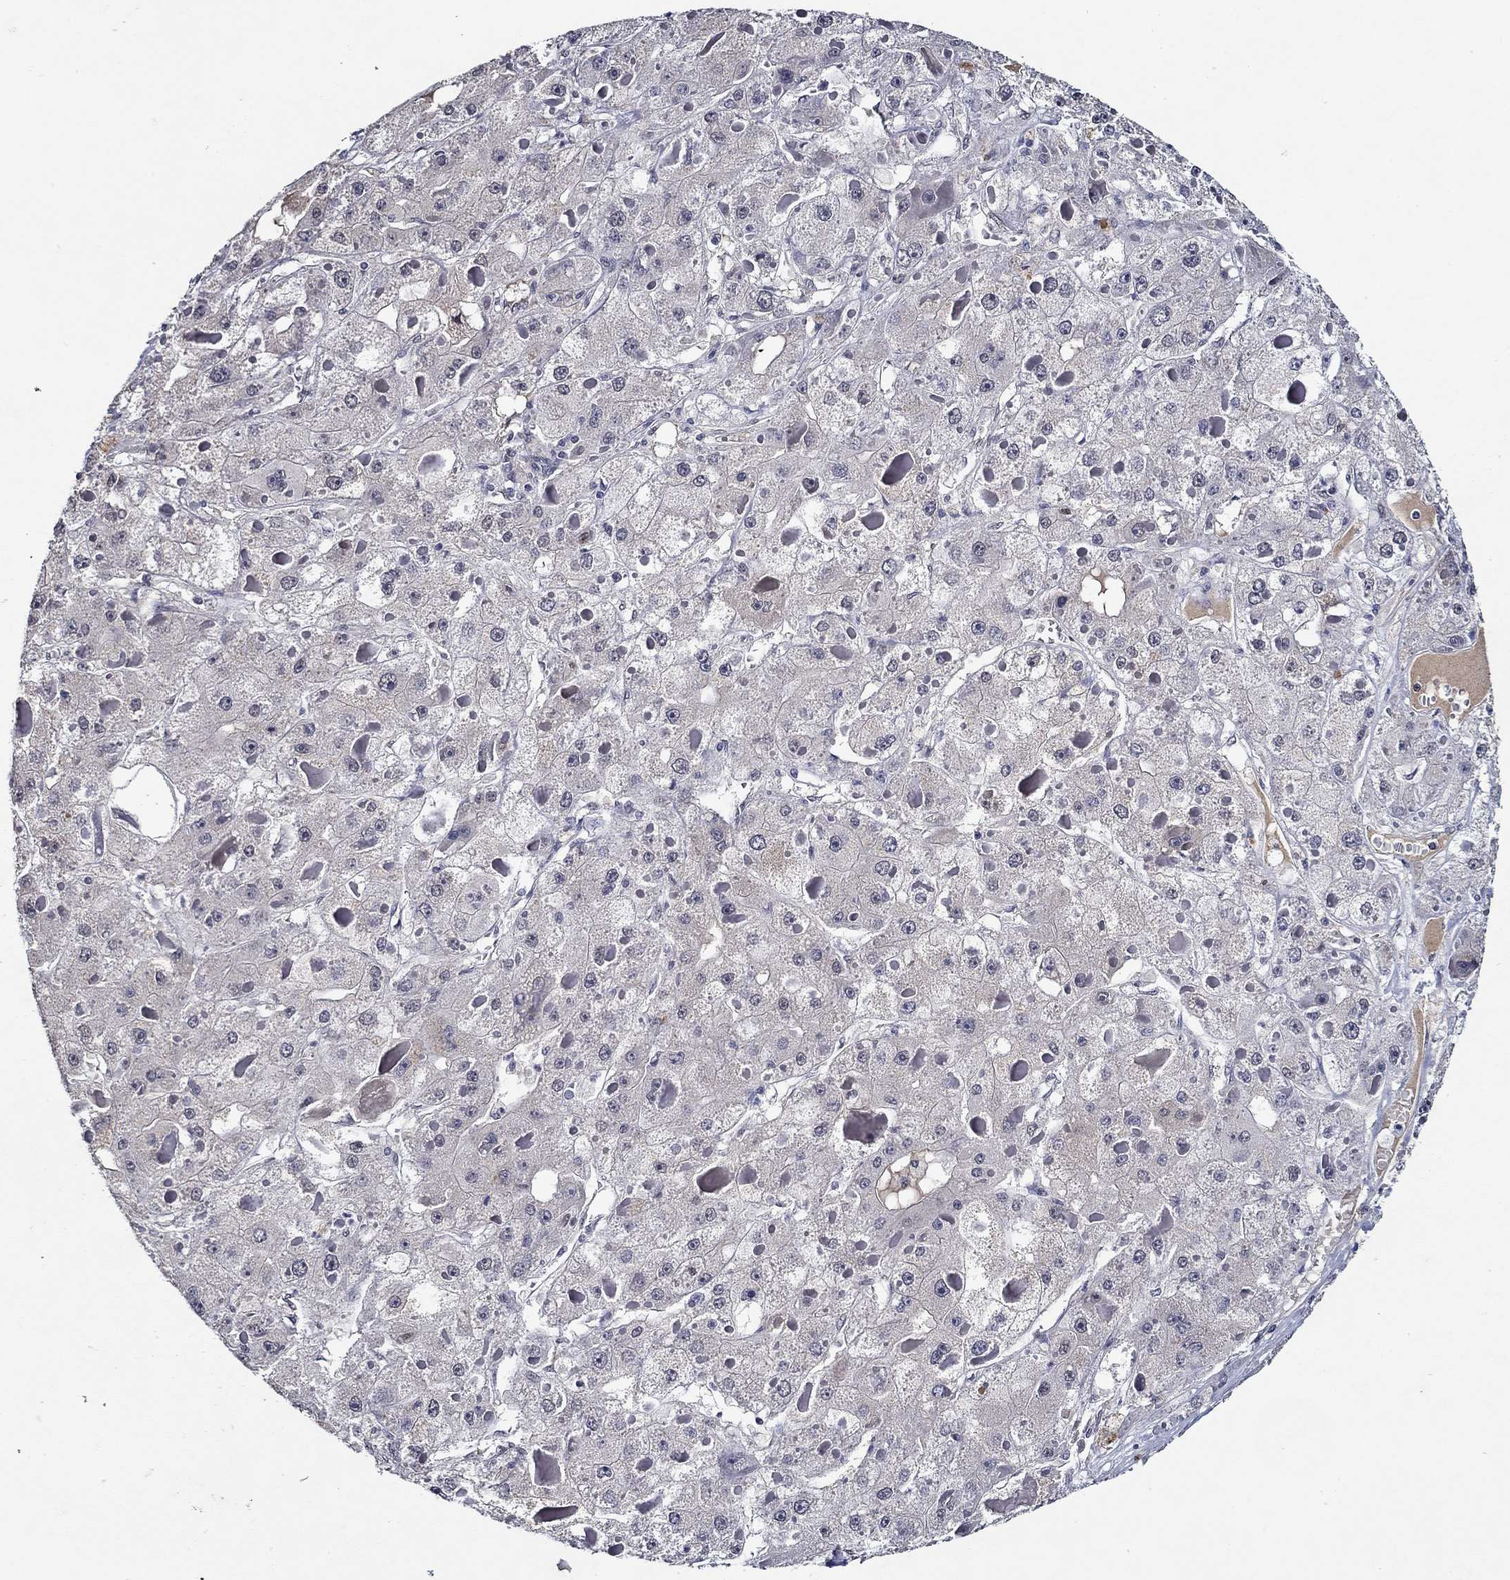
{"staining": {"intensity": "negative", "quantity": "none", "location": "none"}, "tissue": "liver cancer", "cell_type": "Tumor cells", "image_type": "cancer", "snomed": [{"axis": "morphology", "description": "Carcinoma, Hepatocellular, NOS"}, {"axis": "topography", "description": "Liver"}], "caption": "Liver cancer (hepatocellular carcinoma) was stained to show a protein in brown. There is no significant staining in tumor cells.", "gene": "GATA2", "patient": {"sex": "female", "age": 73}}